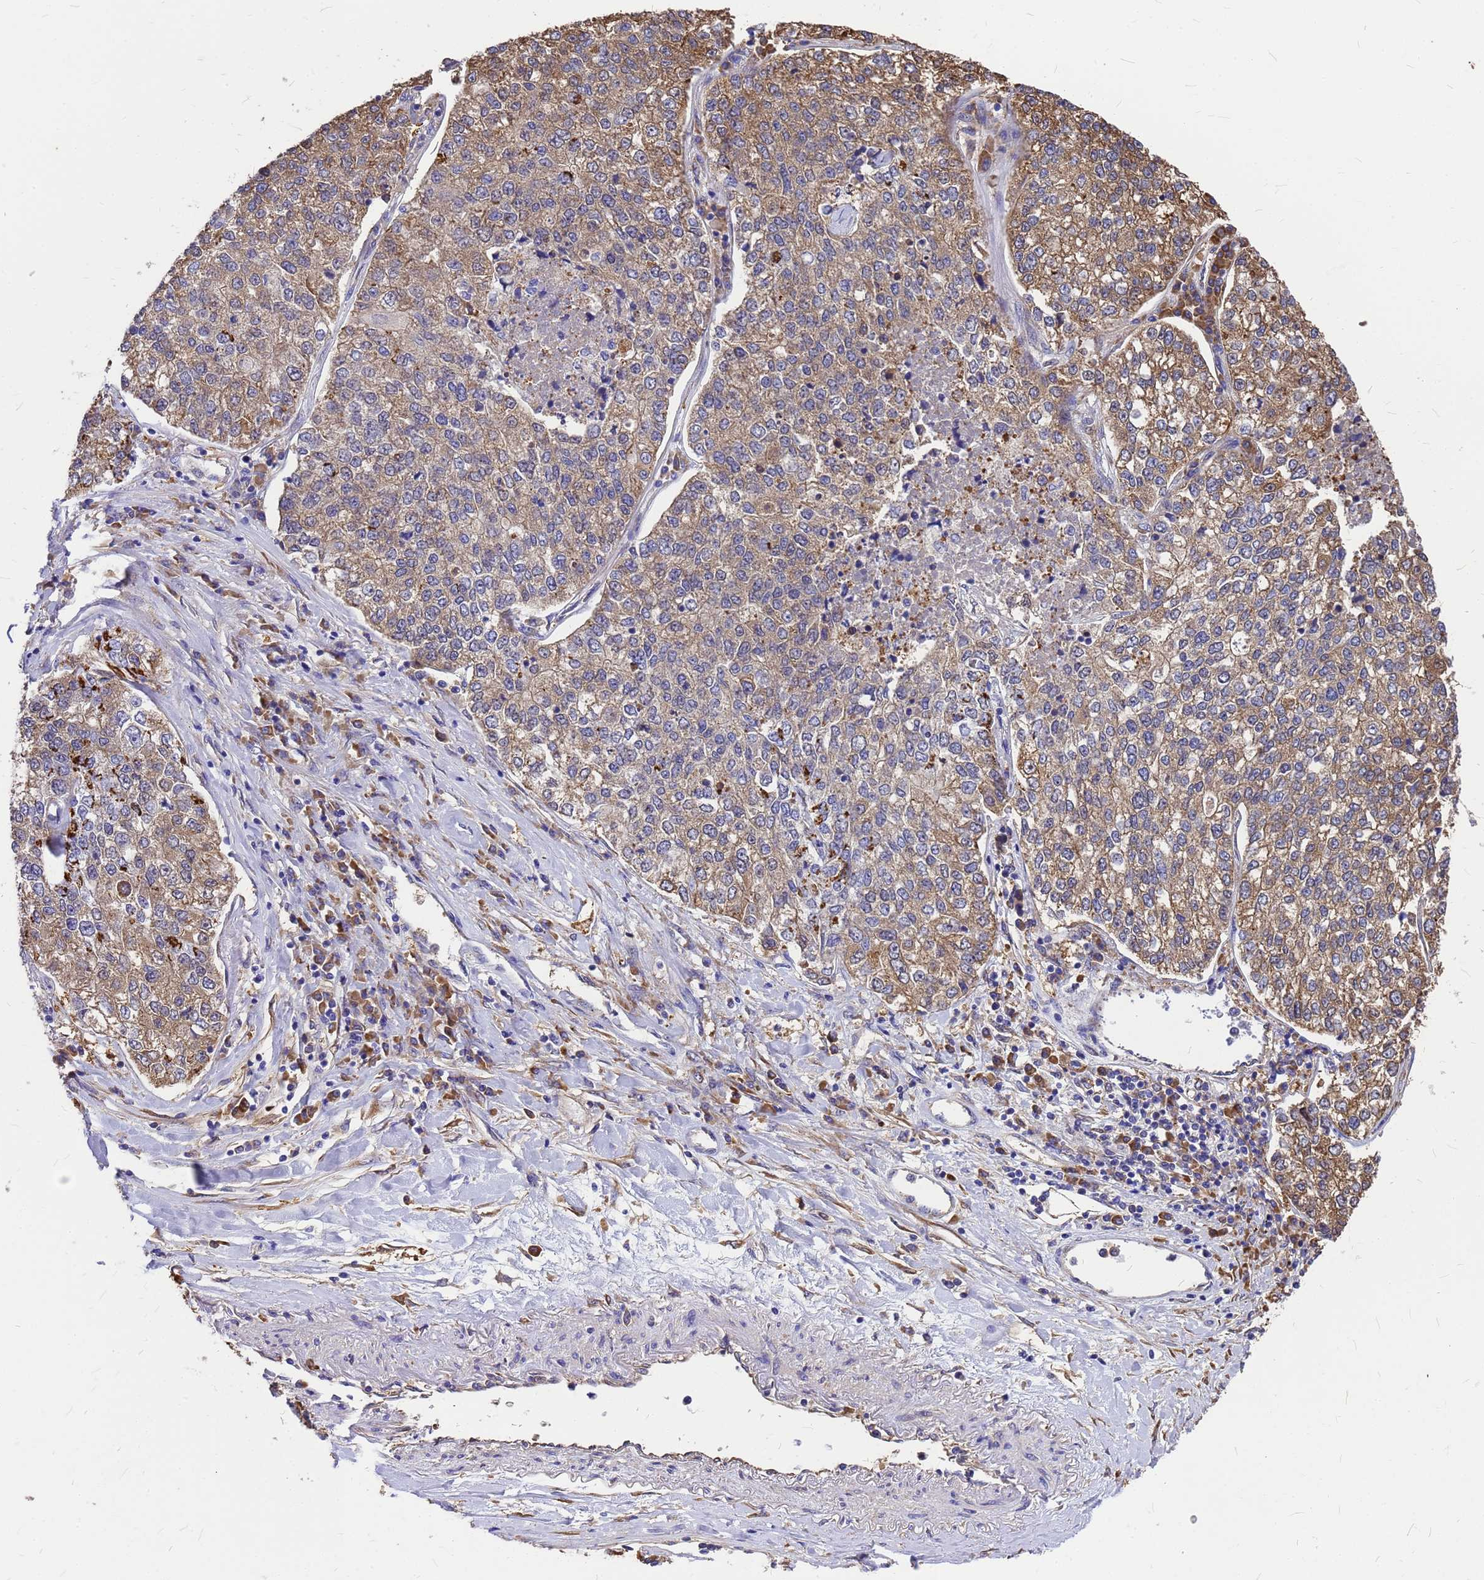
{"staining": {"intensity": "moderate", "quantity": ">75%", "location": "cytoplasmic/membranous"}, "tissue": "lung cancer", "cell_type": "Tumor cells", "image_type": "cancer", "snomed": [{"axis": "morphology", "description": "Adenocarcinoma, NOS"}, {"axis": "topography", "description": "Lung"}], "caption": "About >75% of tumor cells in adenocarcinoma (lung) exhibit moderate cytoplasmic/membranous protein expression as visualized by brown immunohistochemical staining.", "gene": "GID4", "patient": {"sex": "male", "age": 49}}